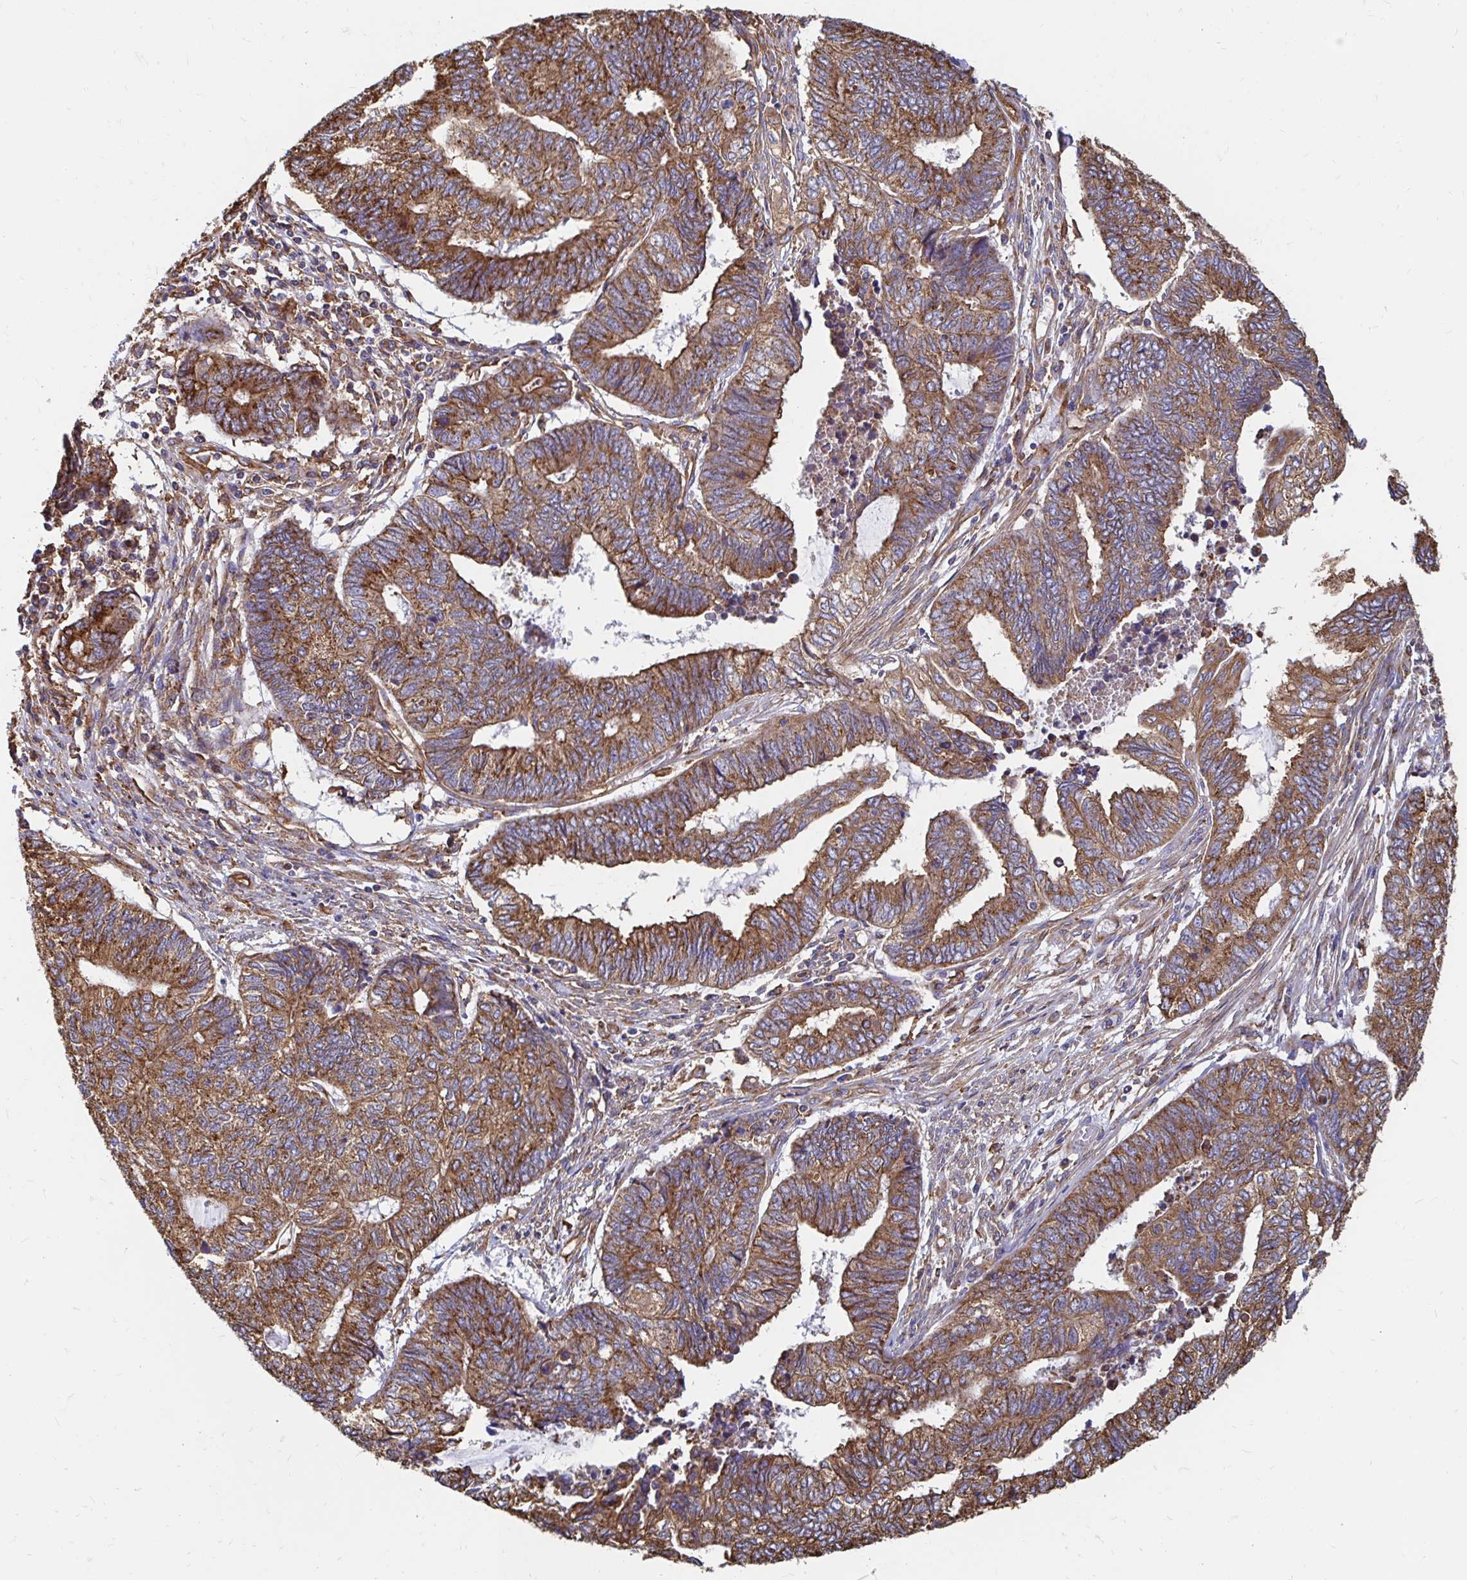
{"staining": {"intensity": "strong", "quantity": ">75%", "location": "cytoplasmic/membranous"}, "tissue": "endometrial cancer", "cell_type": "Tumor cells", "image_type": "cancer", "snomed": [{"axis": "morphology", "description": "Adenocarcinoma, NOS"}, {"axis": "topography", "description": "Uterus"}, {"axis": "topography", "description": "Endometrium"}], "caption": "This image demonstrates IHC staining of human endometrial adenocarcinoma, with high strong cytoplasmic/membranous expression in approximately >75% of tumor cells.", "gene": "CLTC", "patient": {"sex": "female", "age": 70}}